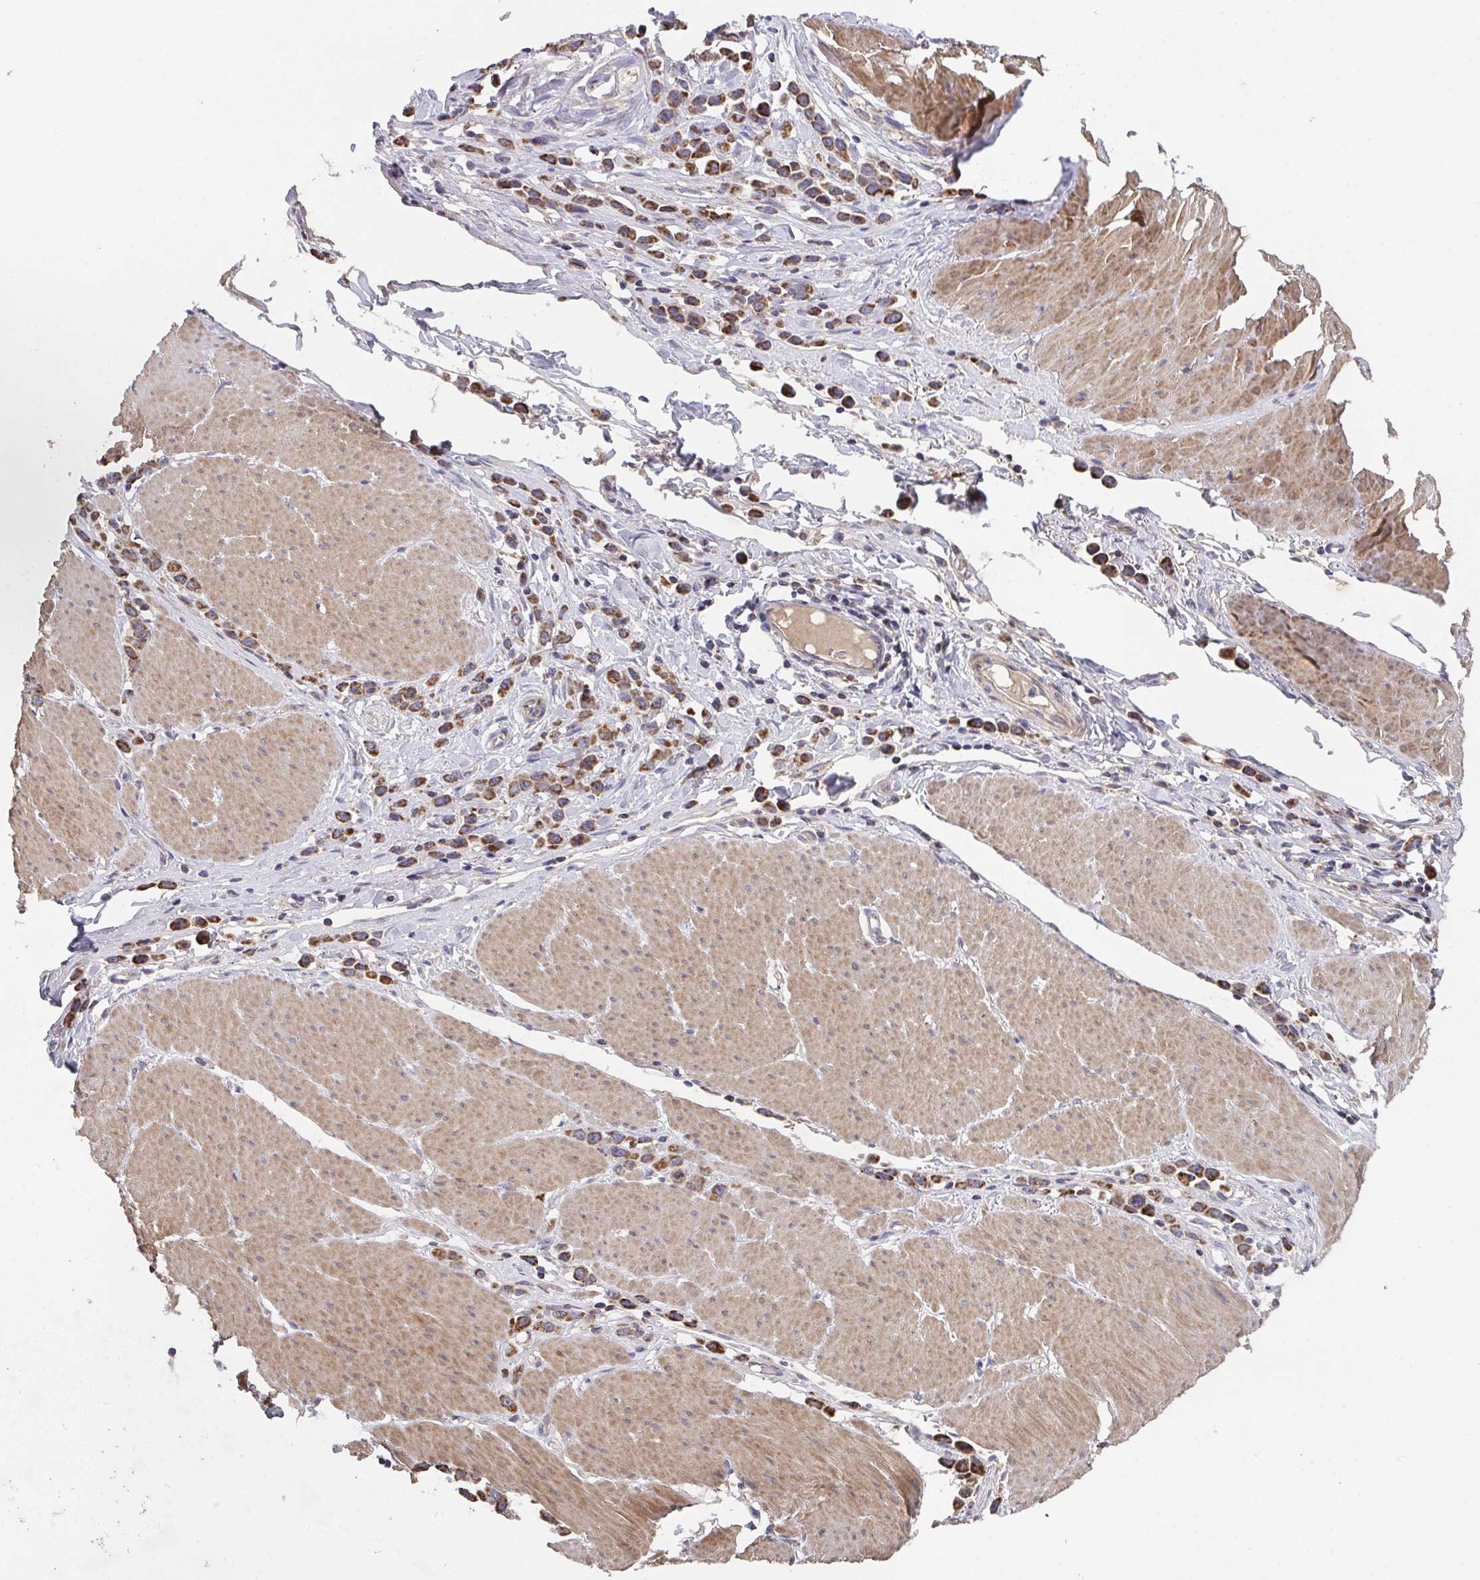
{"staining": {"intensity": "strong", "quantity": ">75%", "location": "cytoplasmic/membranous"}, "tissue": "stomach cancer", "cell_type": "Tumor cells", "image_type": "cancer", "snomed": [{"axis": "morphology", "description": "Adenocarcinoma, NOS"}, {"axis": "topography", "description": "Stomach"}], "caption": "This image reveals immunohistochemistry (IHC) staining of stomach cancer, with high strong cytoplasmic/membranous expression in approximately >75% of tumor cells.", "gene": "MT-ND3", "patient": {"sex": "male", "age": 47}}